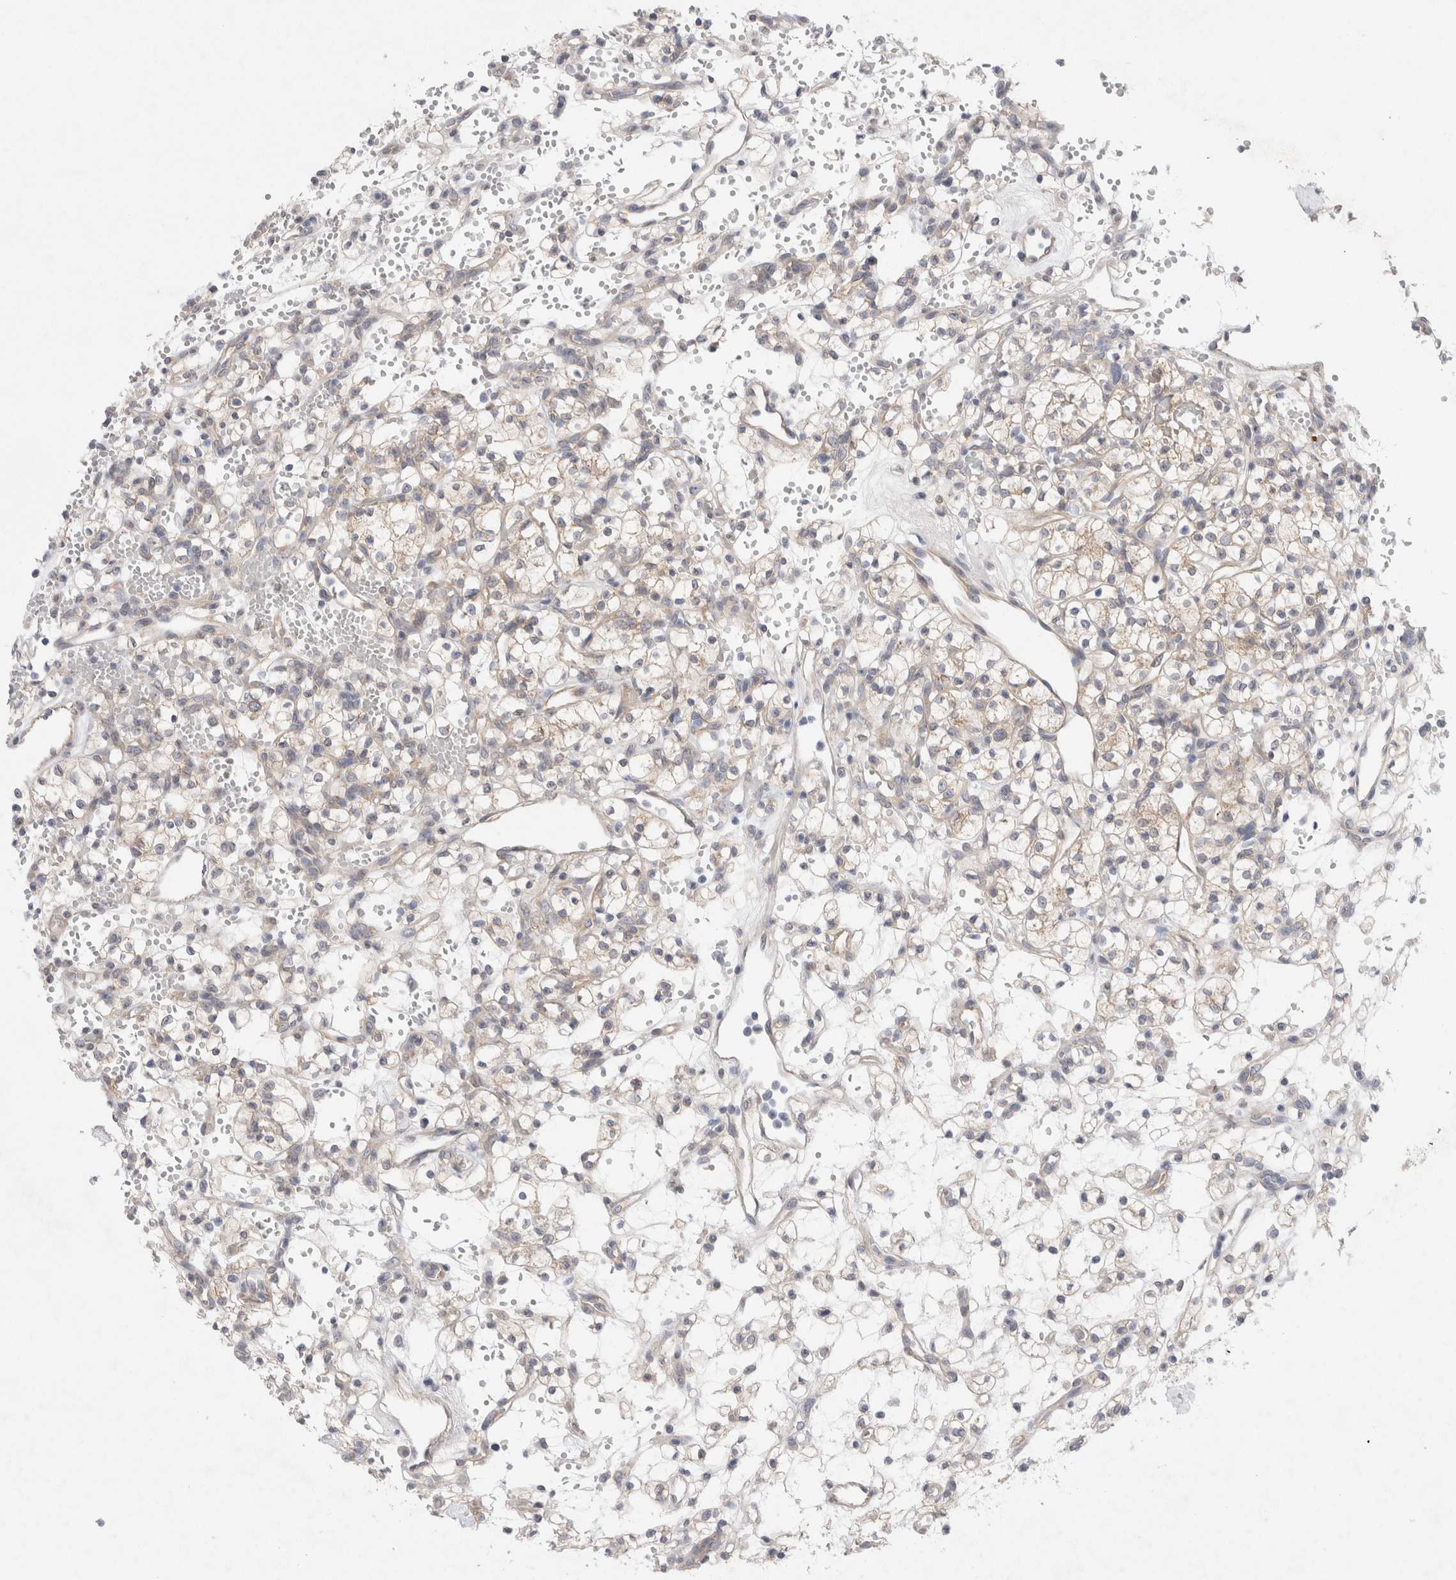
{"staining": {"intensity": "weak", "quantity": "25%-75%", "location": "cytoplasmic/membranous"}, "tissue": "renal cancer", "cell_type": "Tumor cells", "image_type": "cancer", "snomed": [{"axis": "morphology", "description": "Adenocarcinoma, NOS"}, {"axis": "topography", "description": "Kidney"}], "caption": "Renal adenocarcinoma stained for a protein displays weak cytoplasmic/membranous positivity in tumor cells.", "gene": "WIPF2", "patient": {"sex": "female", "age": 60}}